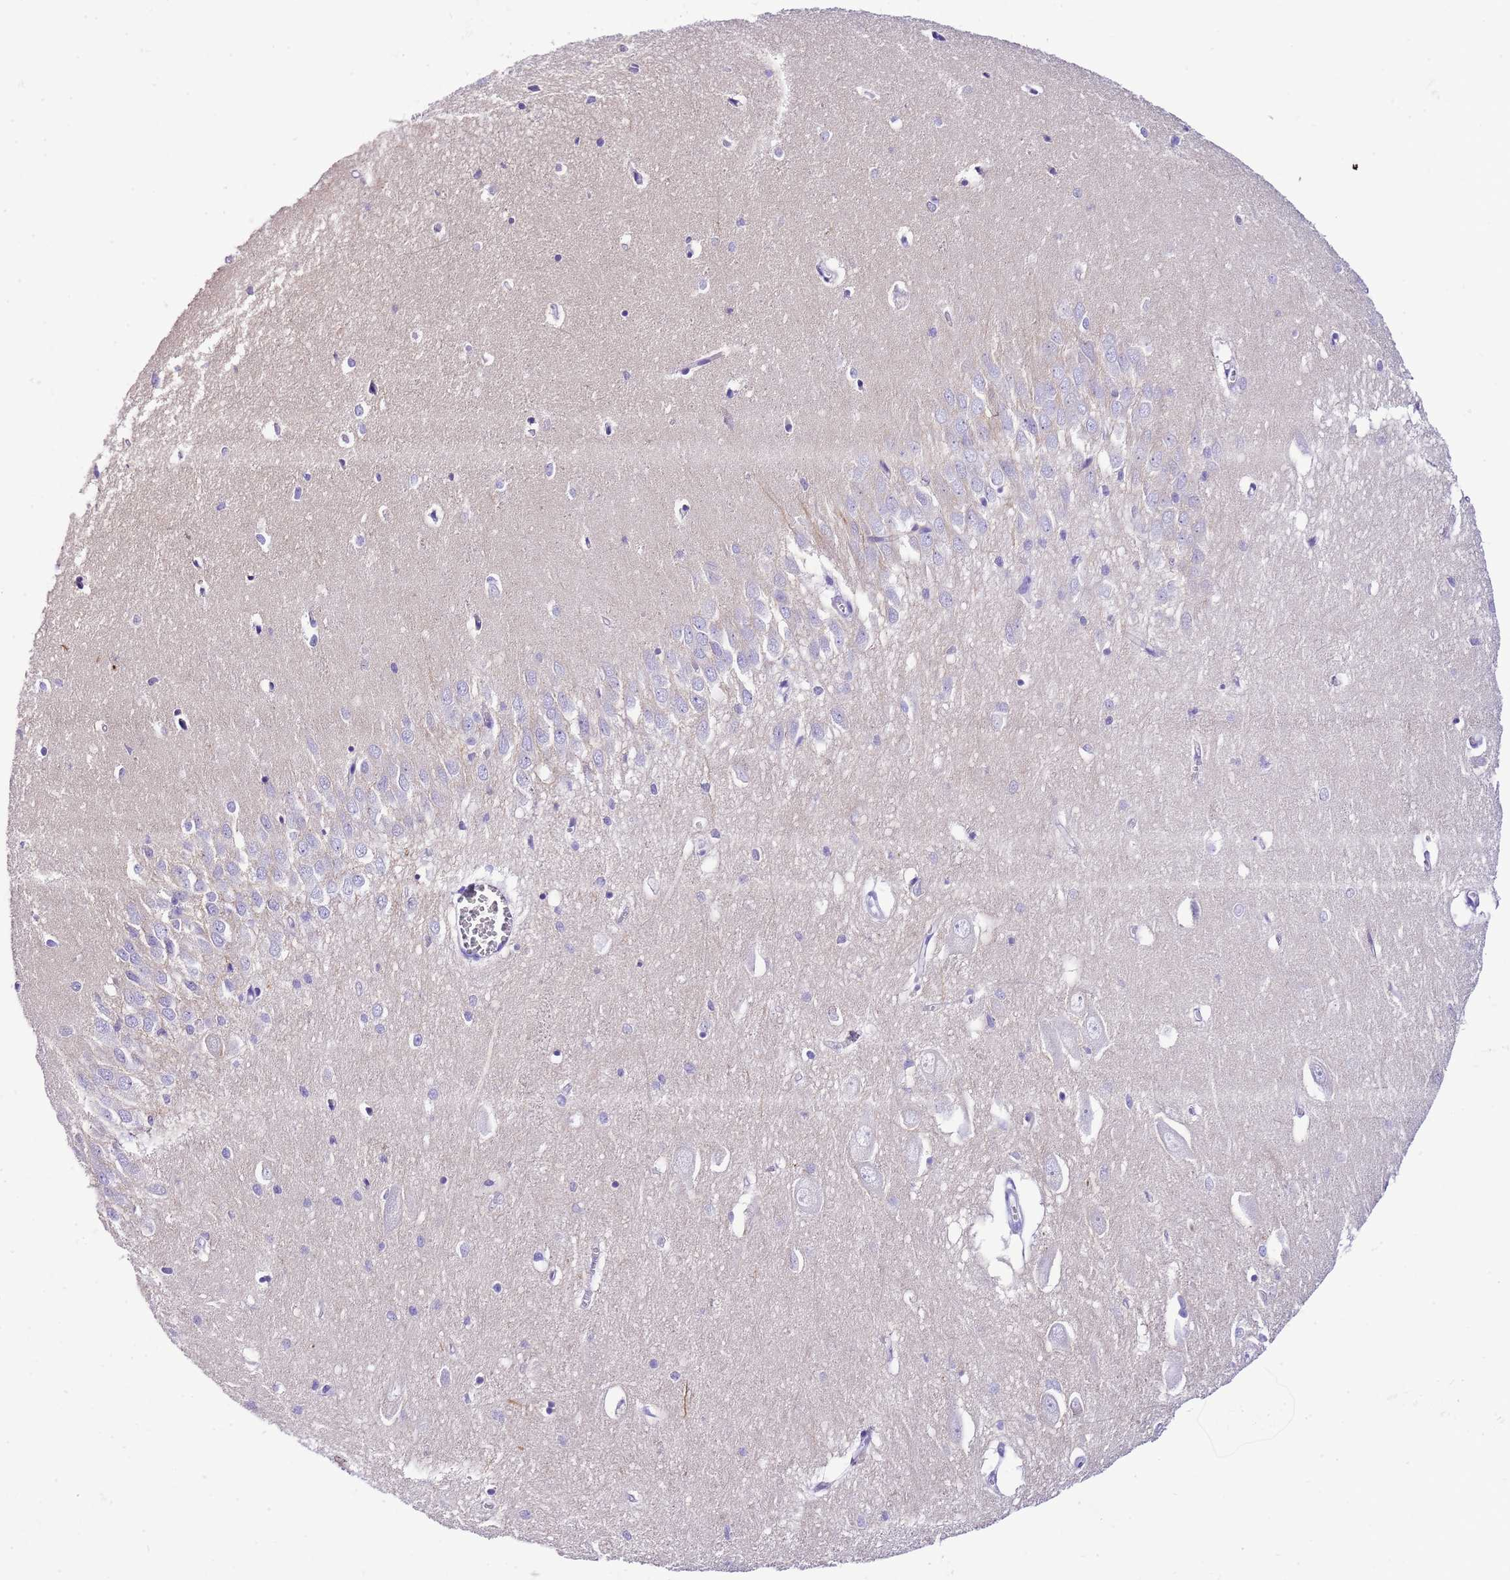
{"staining": {"intensity": "negative", "quantity": "none", "location": "none"}, "tissue": "hippocampus", "cell_type": "Glial cells", "image_type": "normal", "snomed": [{"axis": "morphology", "description": "Normal tissue, NOS"}, {"axis": "topography", "description": "Hippocampus"}], "caption": "High power microscopy photomicrograph of an immunohistochemistry (IHC) image of benign hippocampus, revealing no significant positivity in glial cells. (DAB (3,3'-diaminobenzidine) immunohistochemistry (IHC), high magnification).", "gene": "KCNC1", "patient": {"sex": "female", "age": 64}}